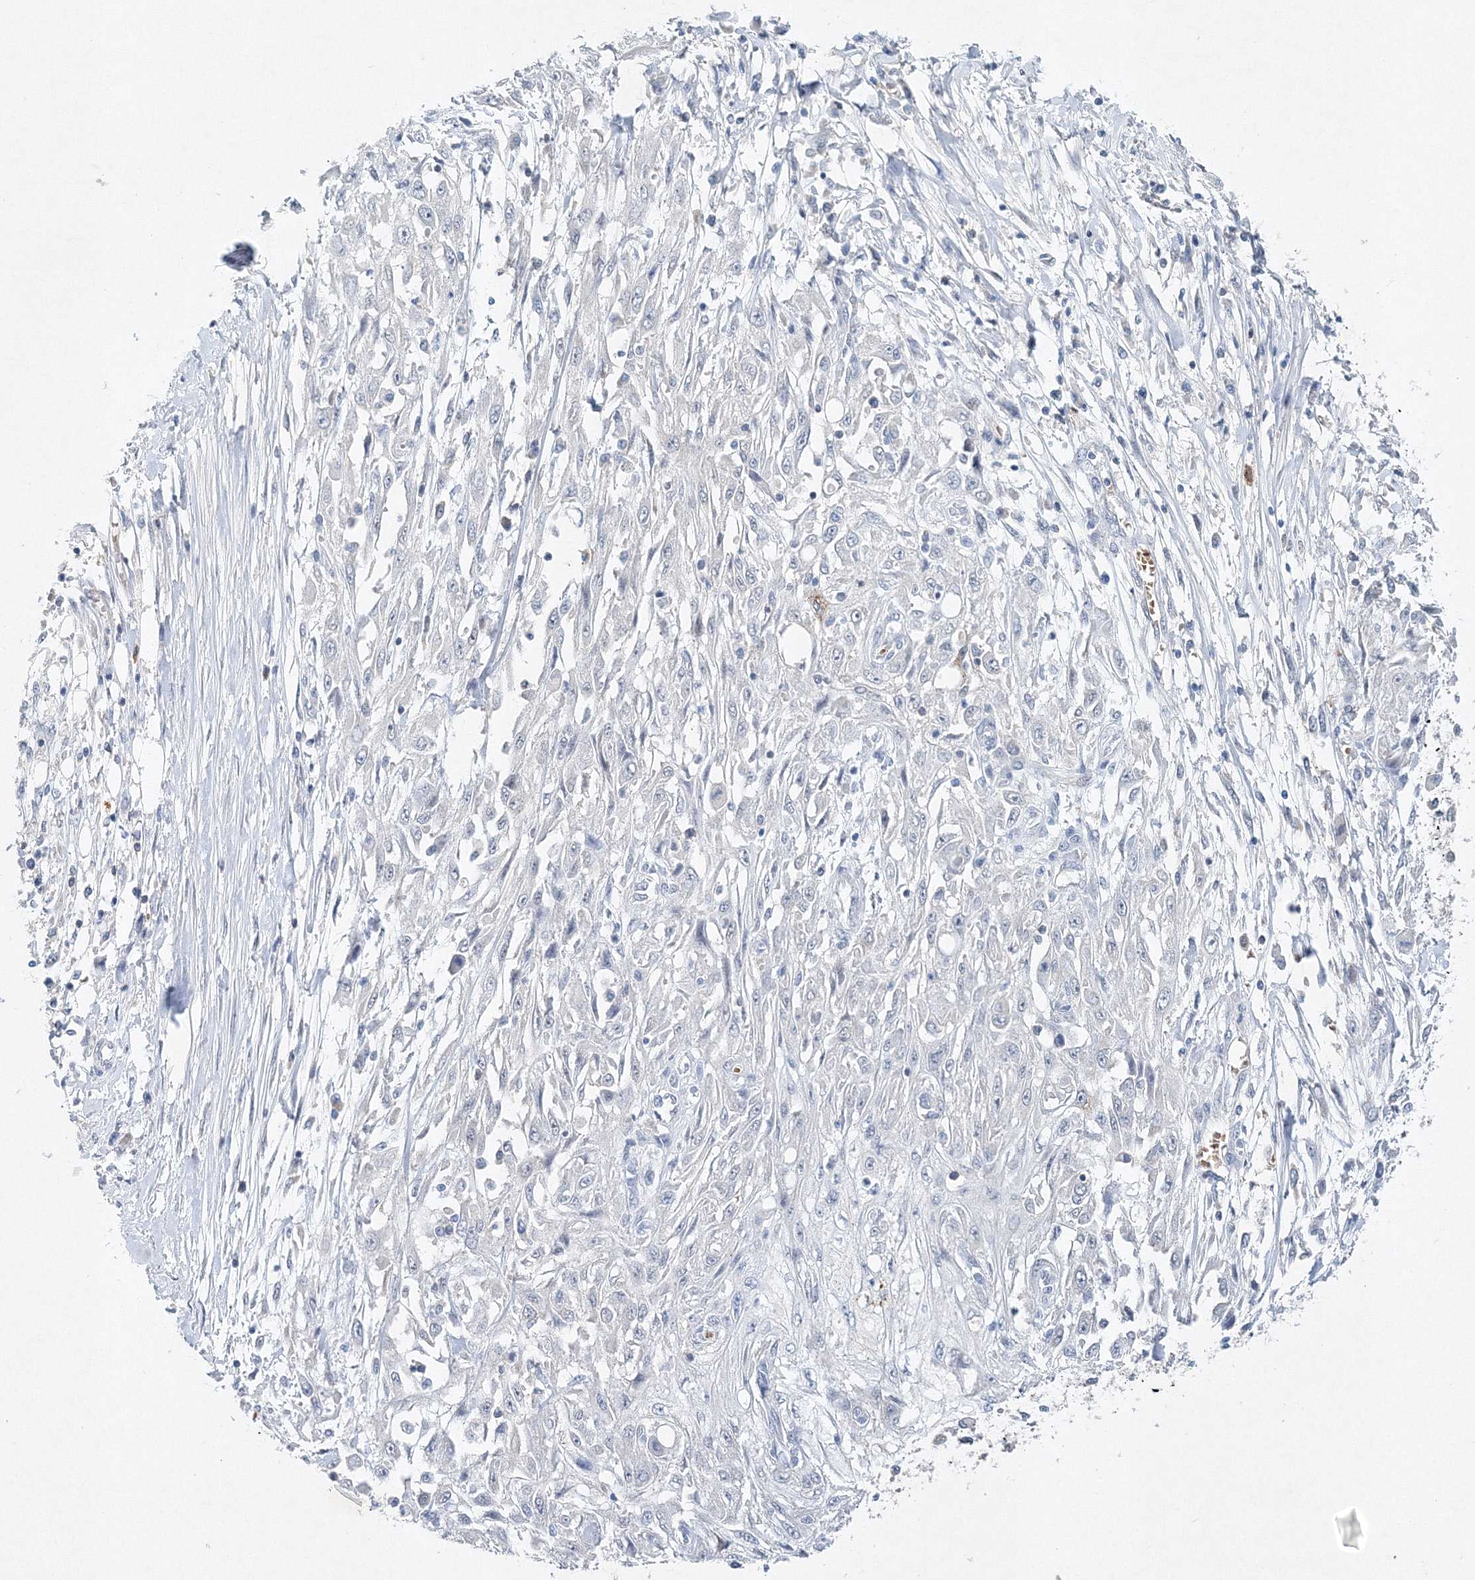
{"staining": {"intensity": "moderate", "quantity": "<25%", "location": "cytoplasmic/membranous"}, "tissue": "skin cancer", "cell_type": "Tumor cells", "image_type": "cancer", "snomed": [{"axis": "morphology", "description": "Squamous cell carcinoma, NOS"}, {"axis": "morphology", "description": "Squamous cell carcinoma, metastatic, NOS"}, {"axis": "topography", "description": "Skin"}, {"axis": "topography", "description": "Lymph node"}], "caption": "An immunohistochemistry micrograph of tumor tissue is shown. Protein staining in brown labels moderate cytoplasmic/membranous positivity in squamous cell carcinoma (skin) within tumor cells.", "gene": "SH3BP5", "patient": {"sex": "male", "age": 75}}